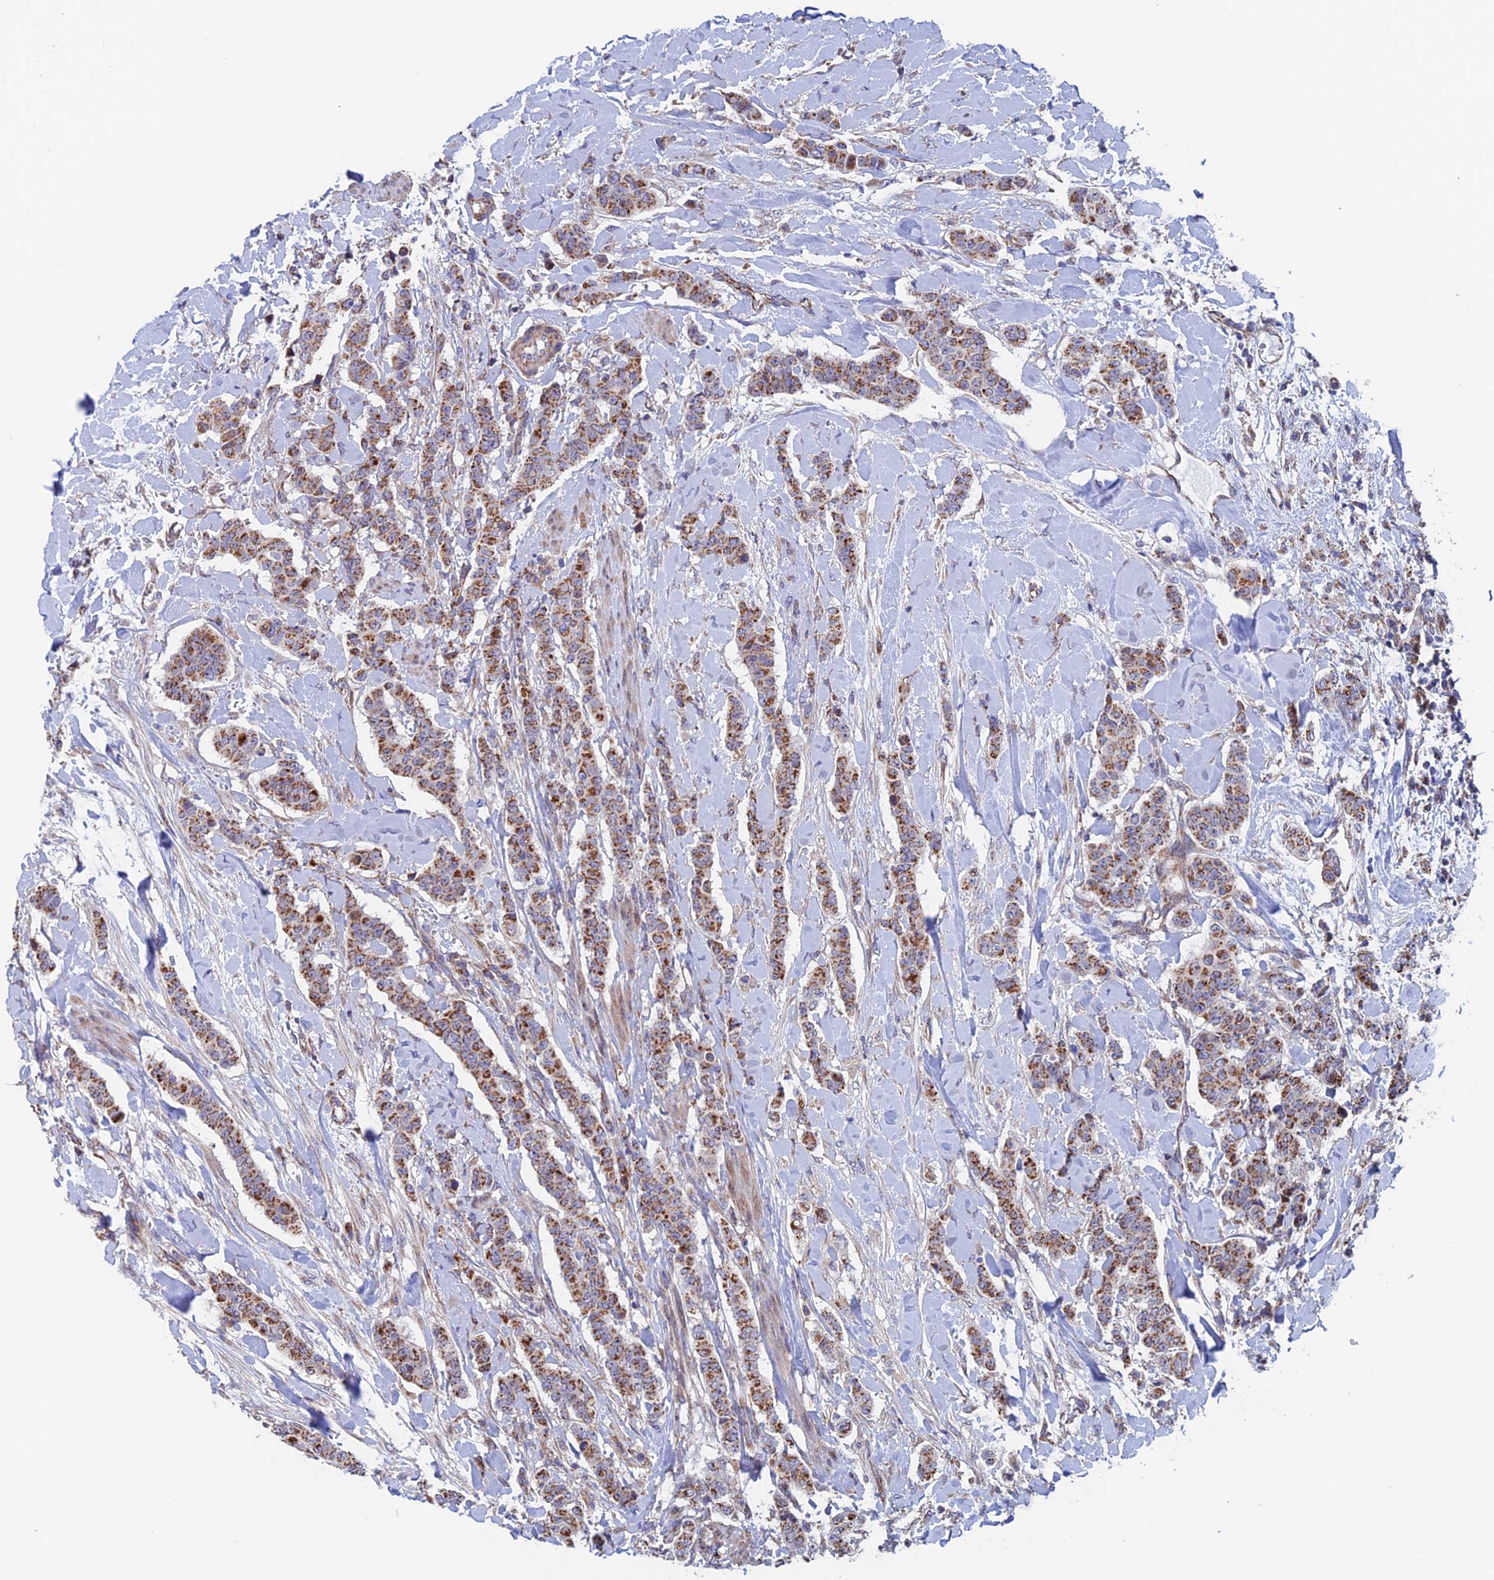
{"staining": {"intensity": "moderate", "quantity": ">75%", "location": "cytoplasmic/membranous"}, "tissue": "breast cancer", "cell_type": "Tumor cells", "image_type": "cancer", "snomed": [{"axis": "morphology", "description": "Duct carcinoma"}, {"axis": "topography", "description": "Breast"}], "caption": "DAB immunohistochemical staining of human breast cancer (intraductal carcinoma) exhibits moderate cytoplasmic/membranous protein positivity in approximately >75% of tumor cells.", "gene": "MRPL1", "patient": {"sex": "female", "age": 40}}